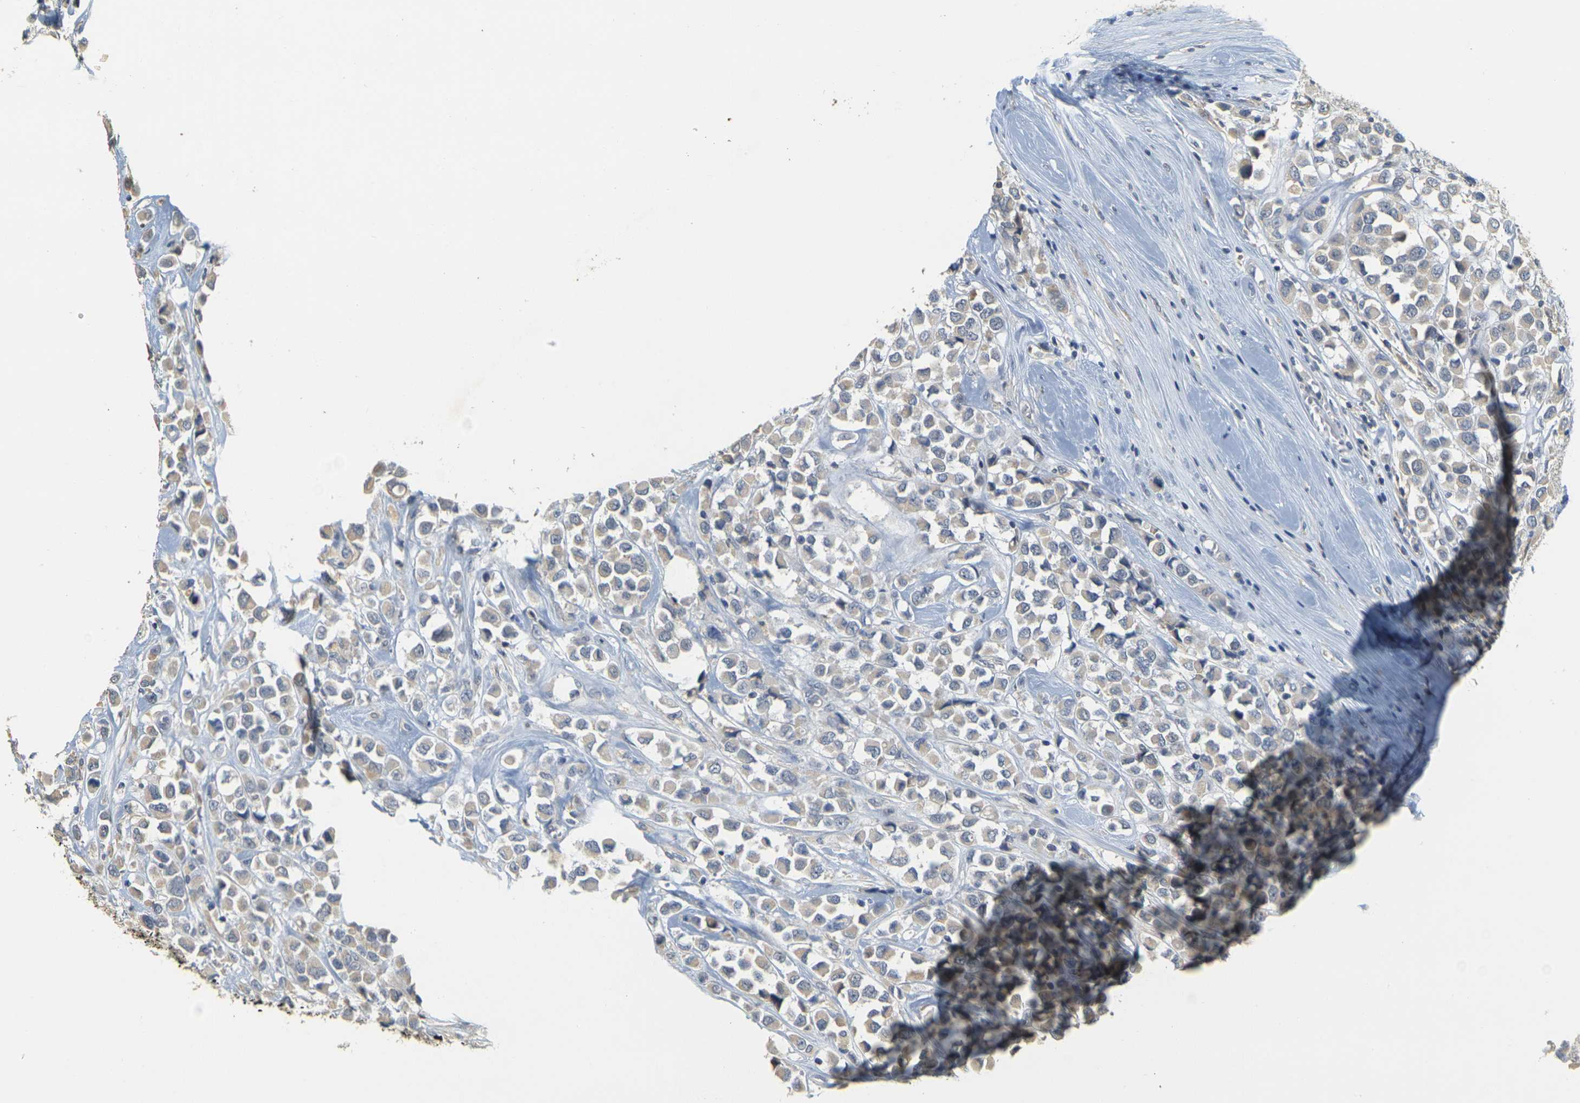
{"staining": {"intensity": "weak", "quantity": "25%-75%", "location": "cytoplasmic/membranous"}, "tissue": "breast cancer", "cell_type": "Tumor cells", "image_type": "cancer", "snomed": [{"axis": "morphology", "description": "Duct carcinoma"}, {"axis": "topography", "description": "Breast"}], "caption": "The micrograph exhibits a brown stain indicating the presence of a protein in the cytoplasmic/membranous of tumor cells in breast infiltrating ductal carcinoma.", "gene": "GDAP1", "patient": {"sex": "female", "age": 61}}